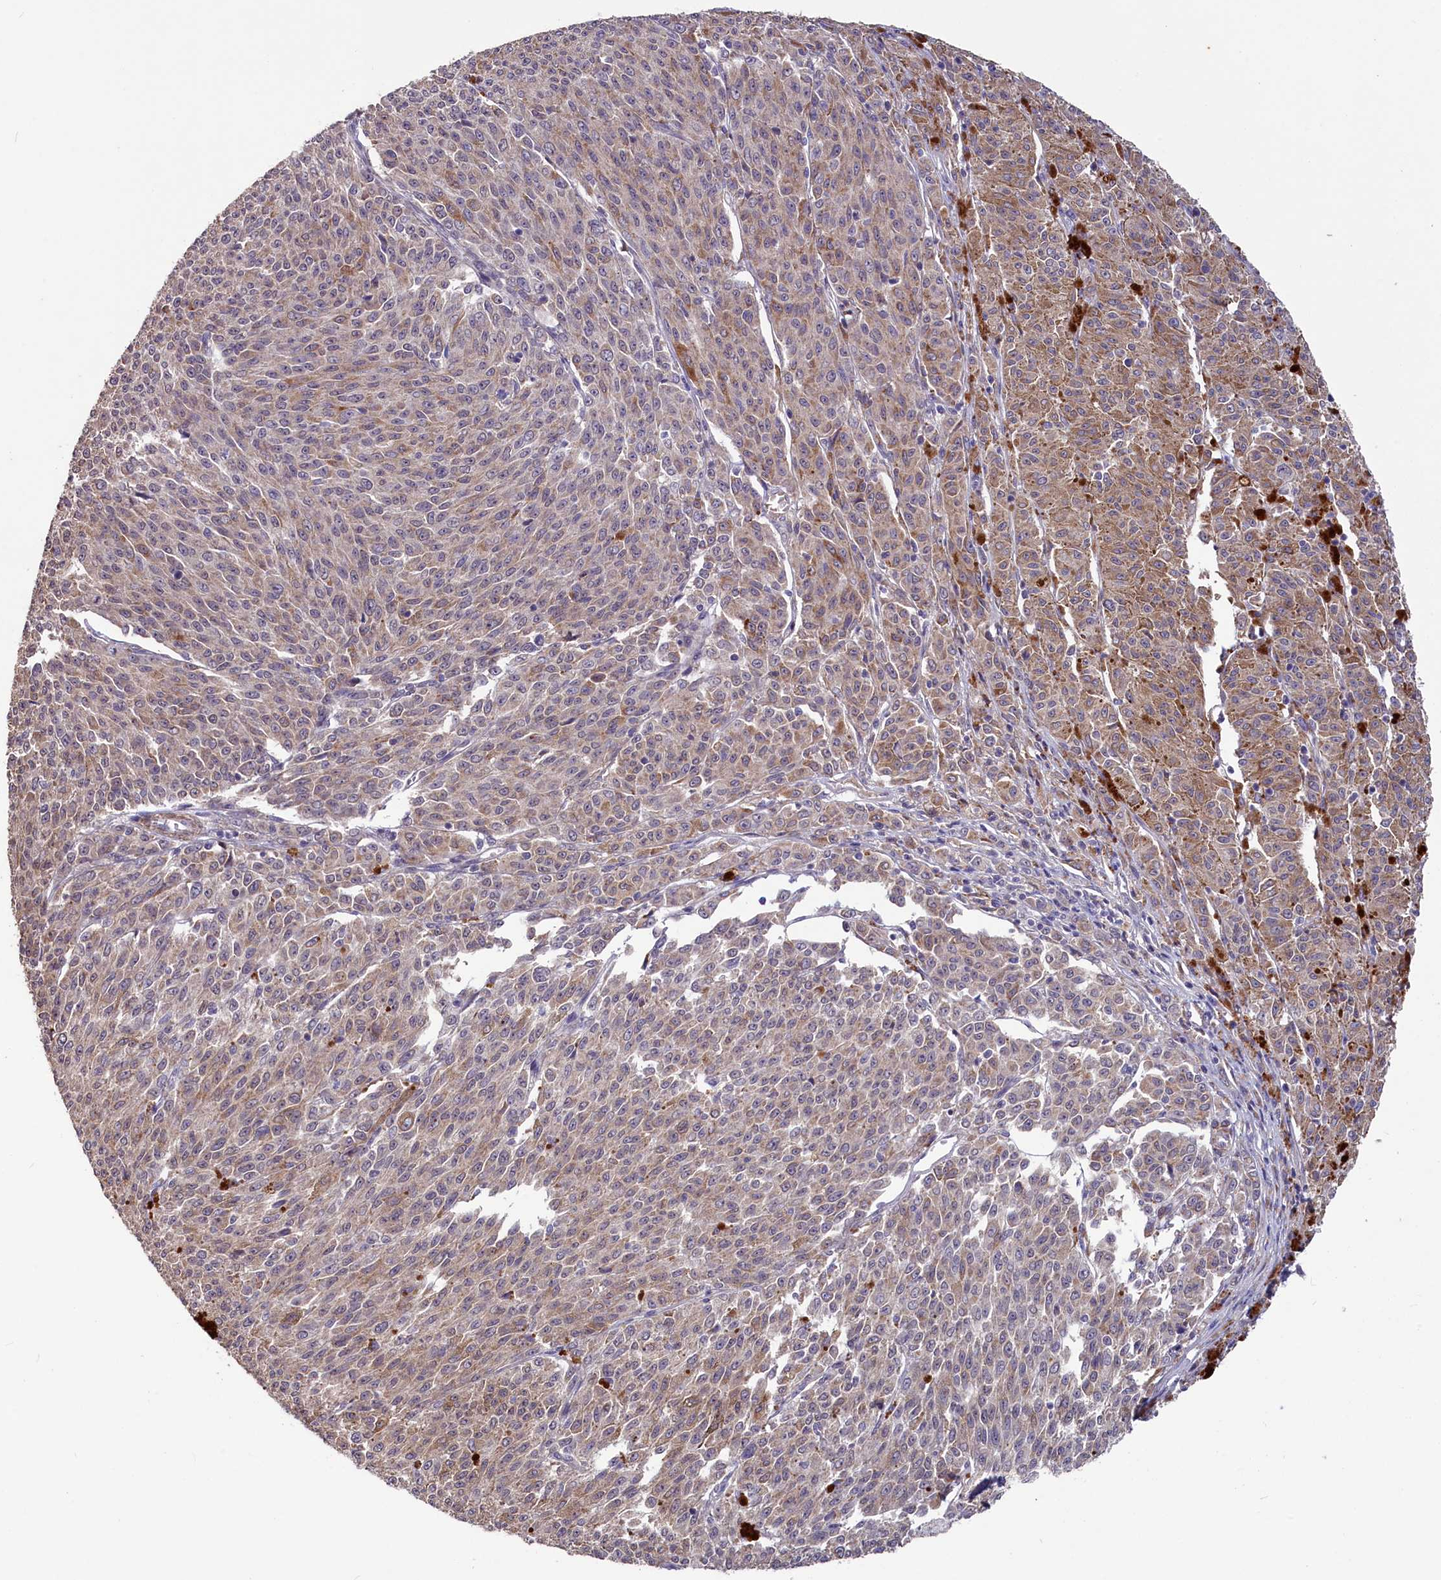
{"staining": {"intensity": "moderate", "quantity": ">75%", "location": "cytoplasmic/membranous"}, "tissue": "melanoma", "cell_type": "Tumor cells", "image_type": "cancer", "snomed": [{"axis": "morphology", "description": "Malignant melanoma, NOS"}, {"axis": "topography", "description": "Skin"}], "caption": "There is medium levels of moderate cytoplasmic/membranous staining in tumor cells of malignant melanoma, as demonstrated by immunohistochemical staining (brown color).", "gene": "SLC39A6", "patient": {"sex": "female", "age": 52}}